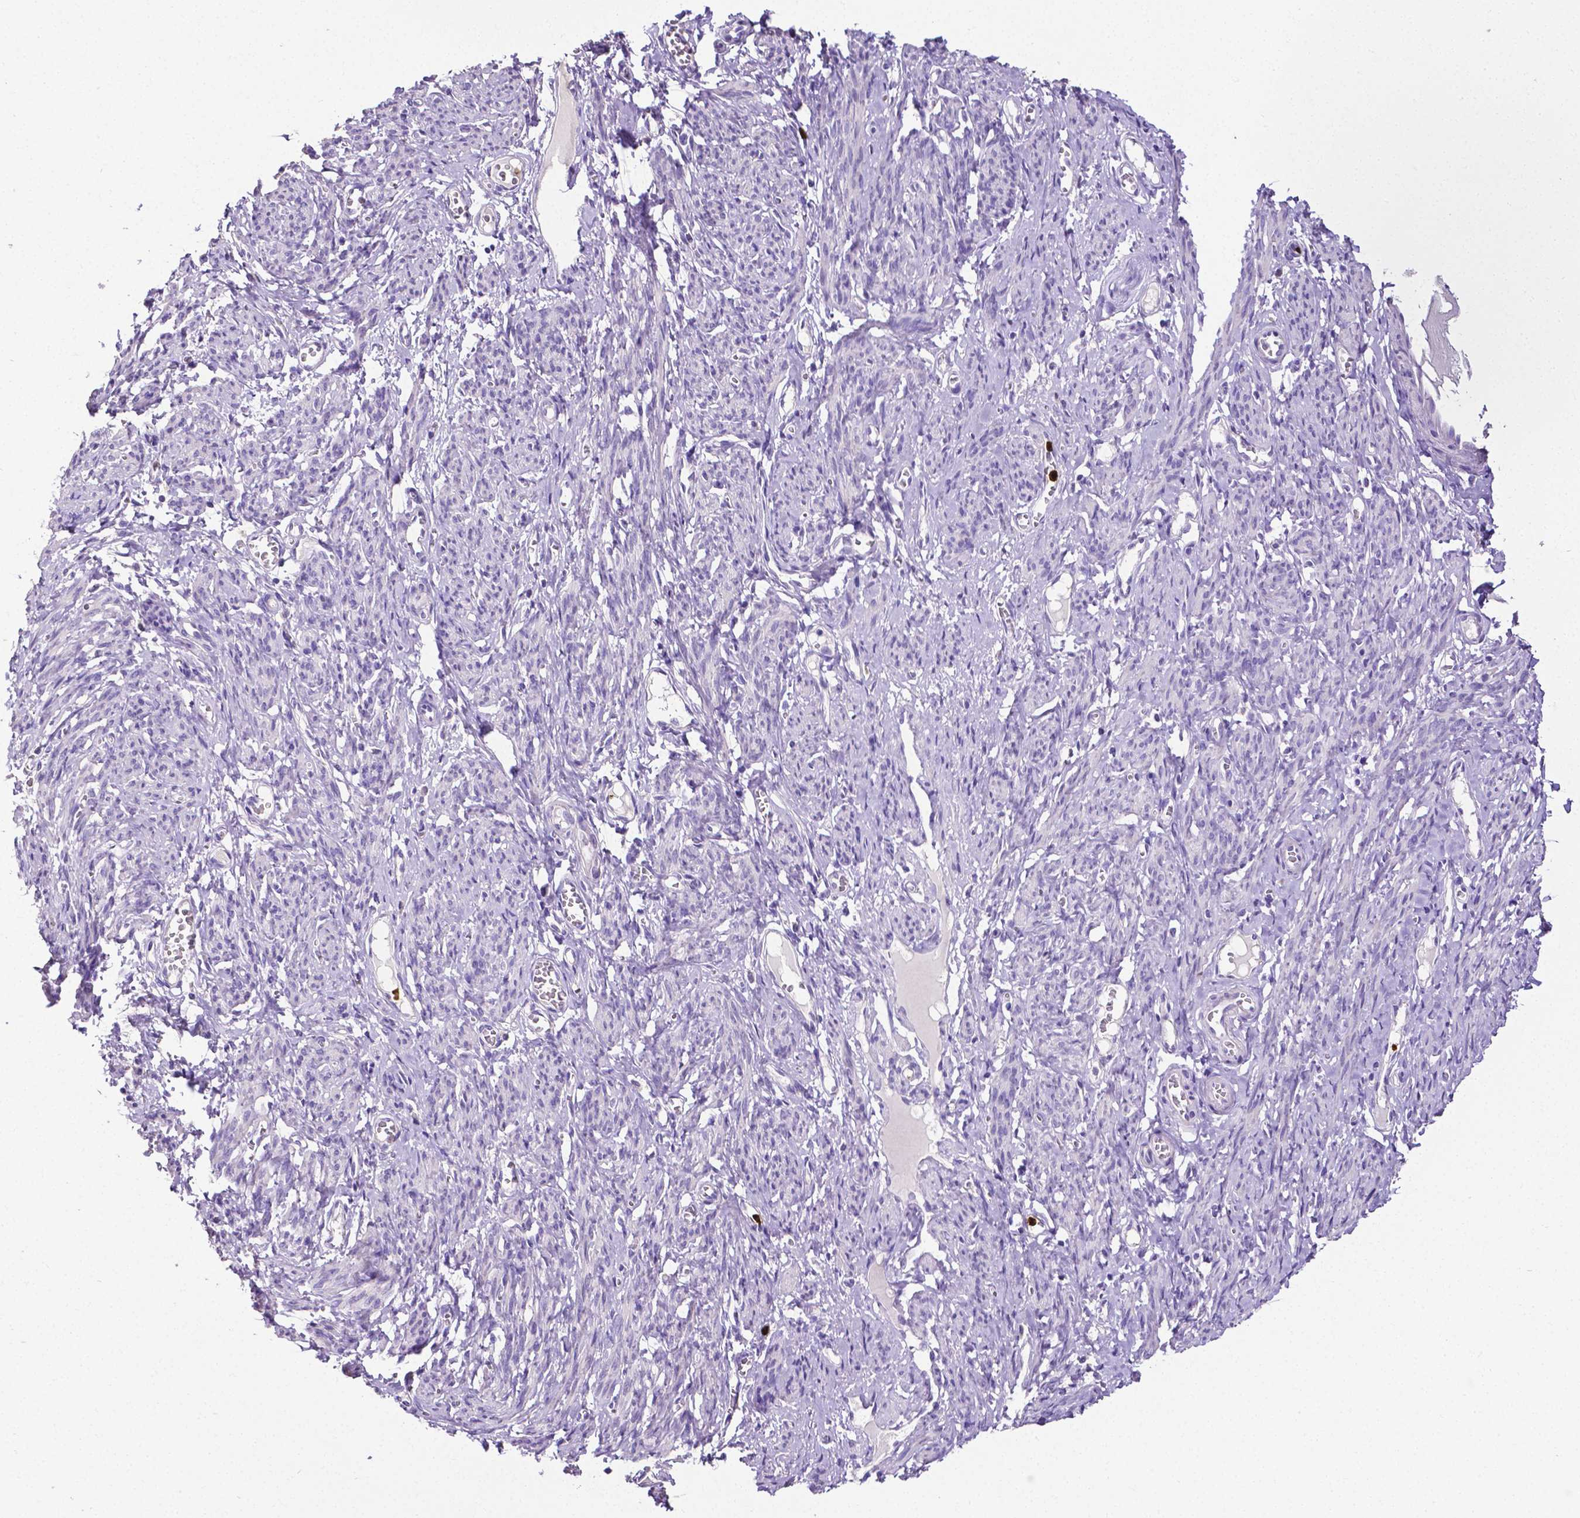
{"staining": {"intensity": "negative", "quantity": "none", "location": "none"}, "tissue": "smooth muscle", "cell_type": "Smooth muscle cells", "image_type": "normal", "snomed": [{"axis": "morphology", "description": "Normal tissue, NOS"}, {"axis": "topography", "description": "Smooth muscle"}], "caption": "DAB (3,3'-diaminobenzidine) immunohistochemical staining of unremarkable smooth muscle exhibits no significant positivity in smooth muscle cells. The staining was performed using DAB (3,3'-diaminobenzidine) to visualize the protein expression in brown, while the nuclei were stained in blue with hematoxylin (Magnification: 20x).", "gene": "MMP9", "patient": {"sex": "female", "age": 65}}